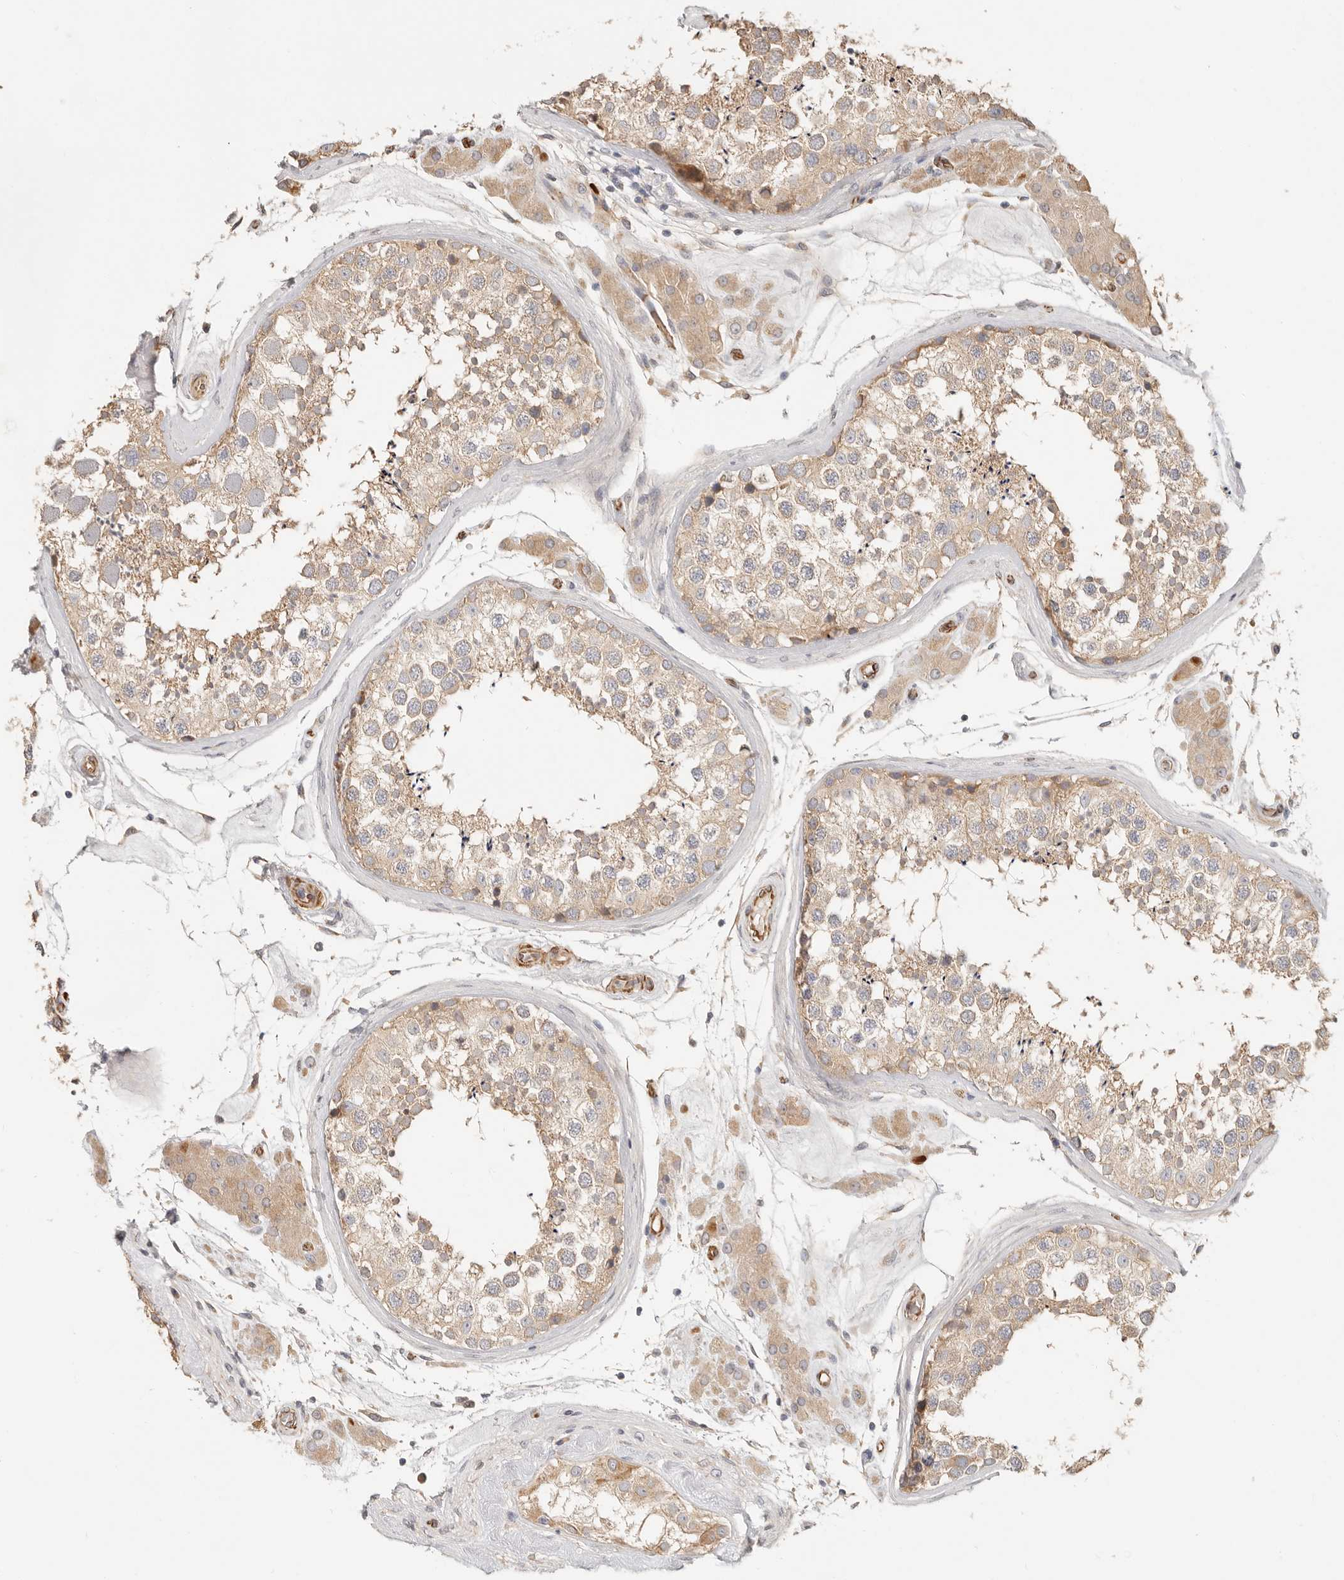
{"staining": {"intensity": "weak", "quantity": ">75%", "location": "cytoplasmic/membranous"}, "tissue": "testis", "cell_type": "Cells in seminiferous ducts", "image_type": "normal", "snomed": [{"axis": "morphology", "description": "Normal tissue, NOS"}, {"axis": "topography", "description": "Testis"}], "caption": "An immunohistochemistry micrograph of normal tissue is shown. Protein staining in brown shows weak cytoplasmic/membranous positivity in testis within cells in seminiferous ducts.", "gene": "SPRING1", "patient": {"sex": "male", "age": 46}}